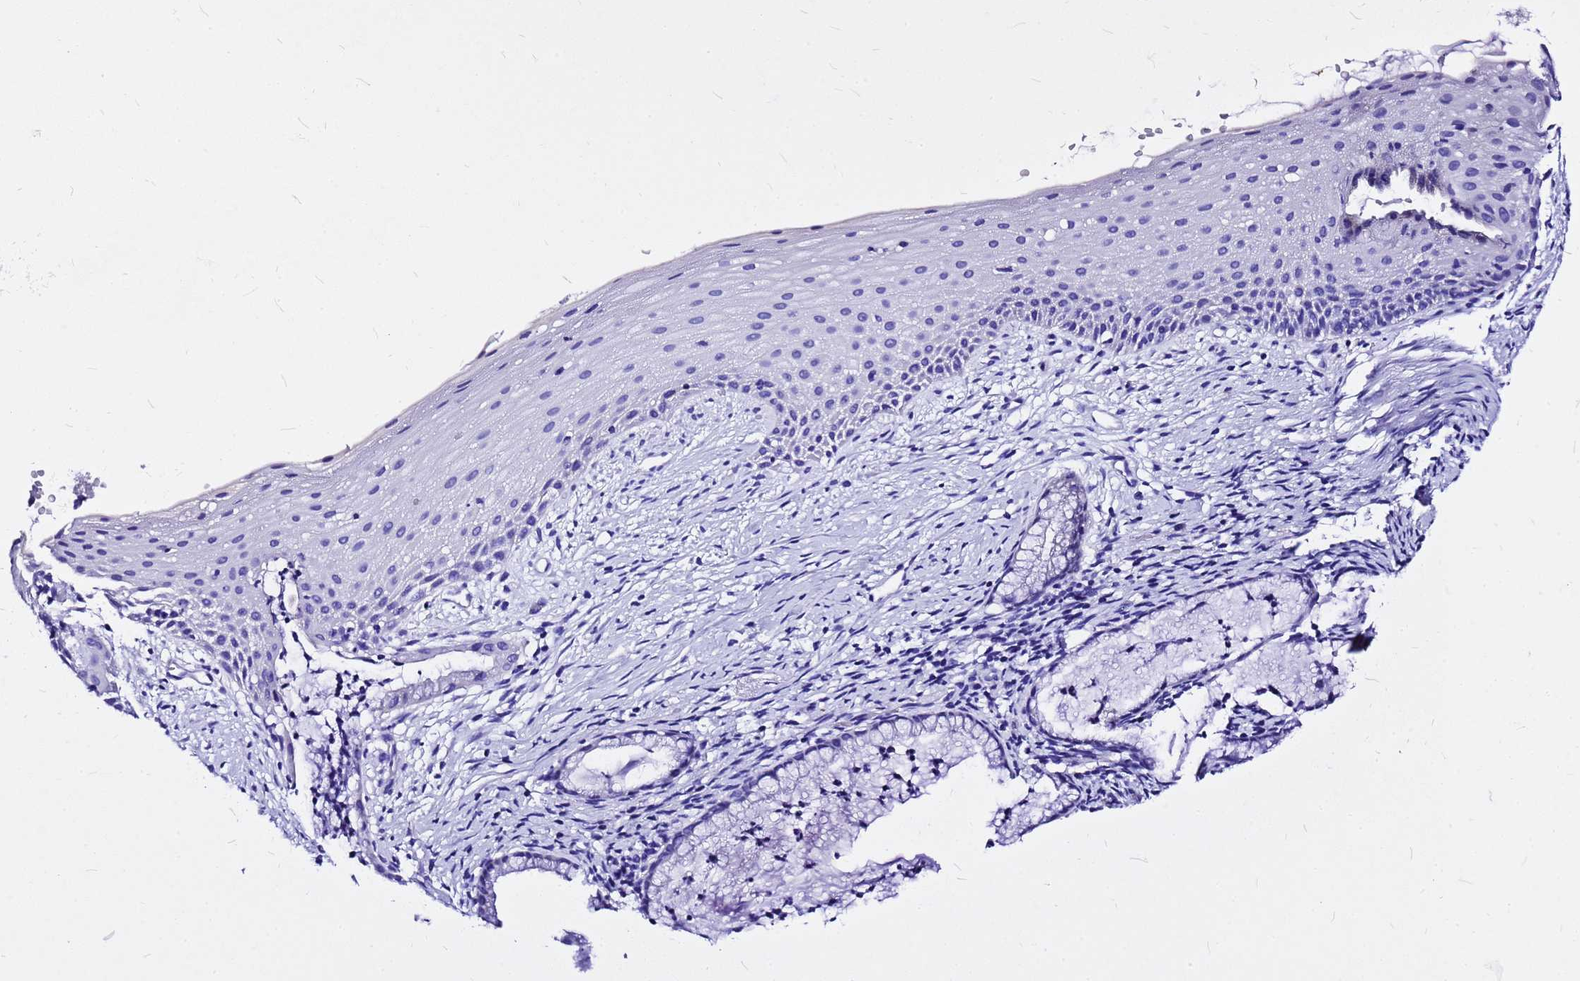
{"staining": {"intensity": "negative", "quantity": "none", "location": "none"}, "tissue": "cervix", "cell_type": "Glandular cells", "image_type": "normal", "snomed": [{"axis": "morphology", "description": "Normal tissue, NOS"}, {"axis": "topography", "description": "Cervix"}], "caption": "Cervix stained for a protein using immunohistochemistry (IHC) displays no positivity glandular cells.", "gene": "HERC4", "patient": {"sex": "female", "age": 36}}